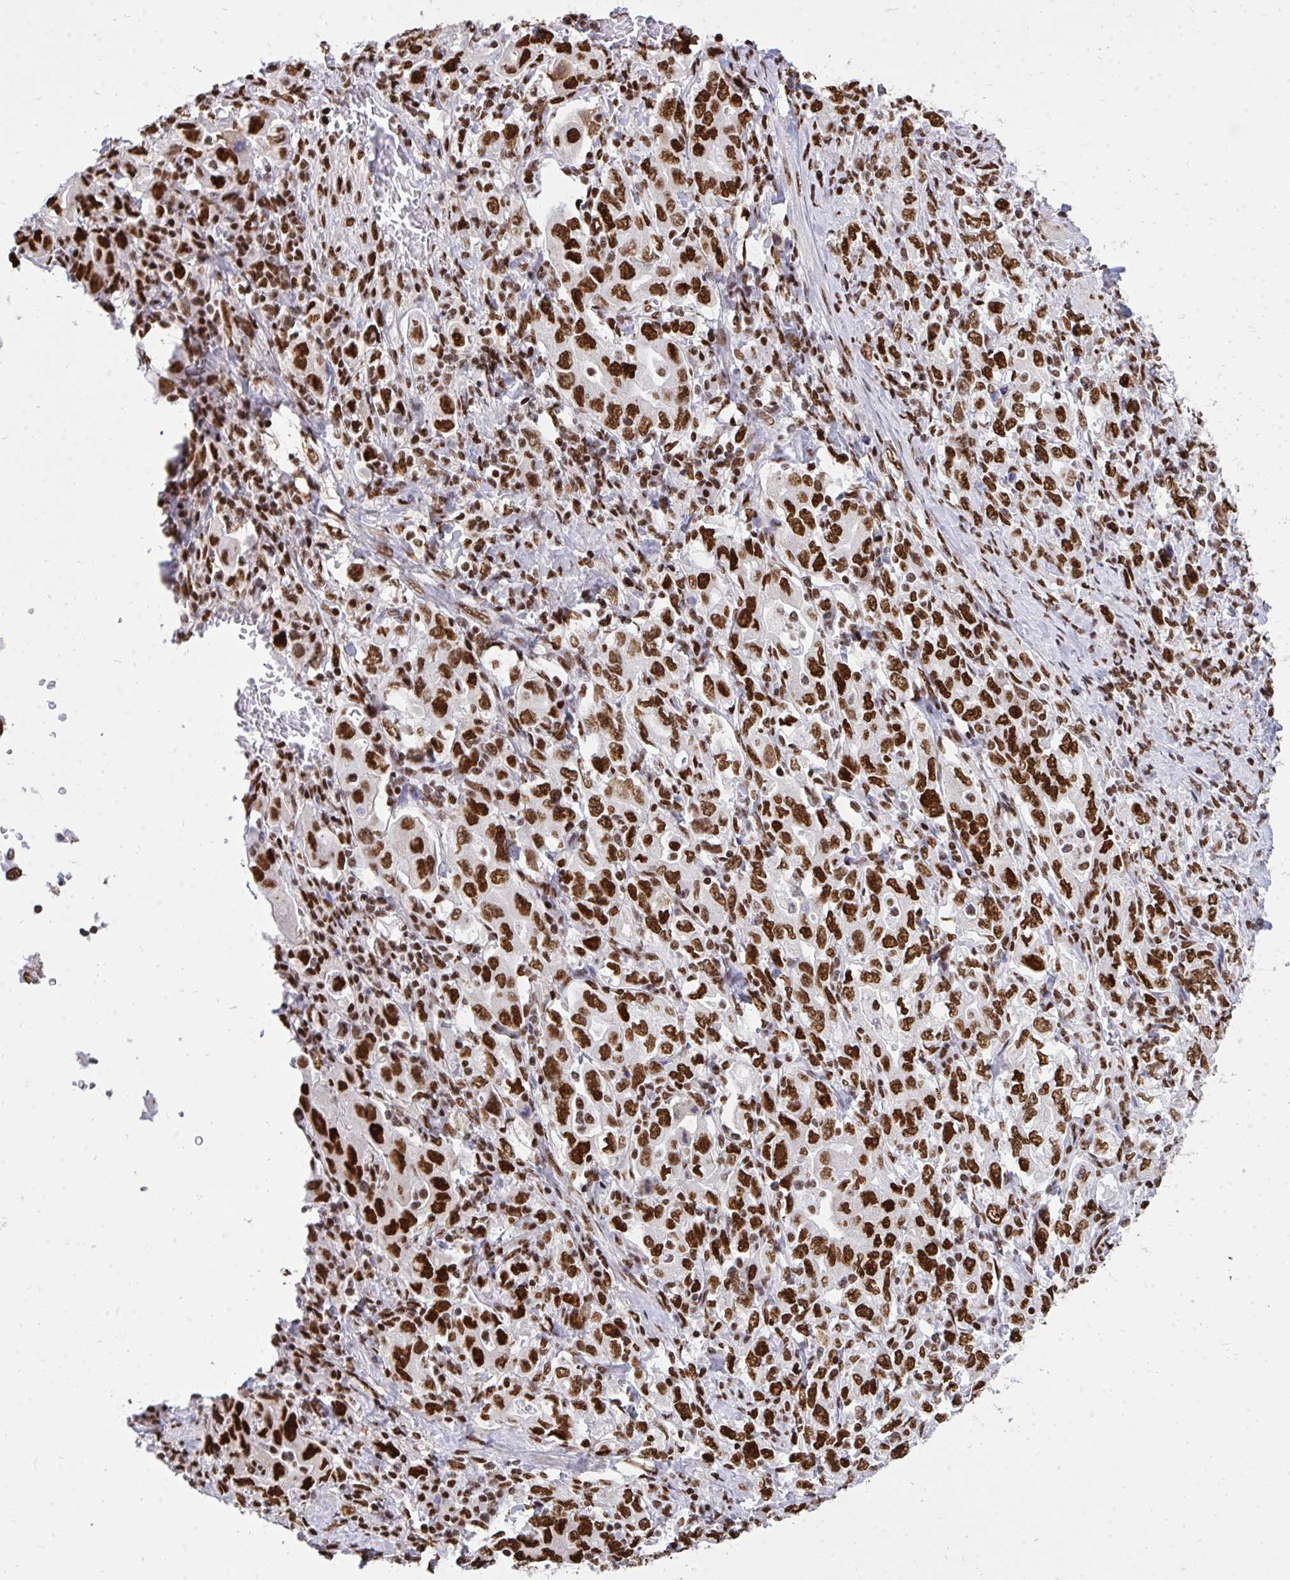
{"staining": {"intensity": "strong", "quantity": ">75%", "location": "nuclear"}, "tissue": "stomach cancer", "cell_type": "Tumor cells", "image_type": "cancer", "snomed": [{"axis": "morphology", "description": "Adenocarcinoma, NOS"}, {"axis": "topography", "description": "Stomach, upper"}, {"axis": "topography", "description": "Stomach"}], "caption": "Protein staining of stomach cancer tissue demonstrates strong nuclear staining in approximately >75% of tumor cells. The protein of interest is shown in brown color, while the nuclei are stained blue.", "gene": "TBL1Y", "patient": {"sex": "male", "age": 62}}